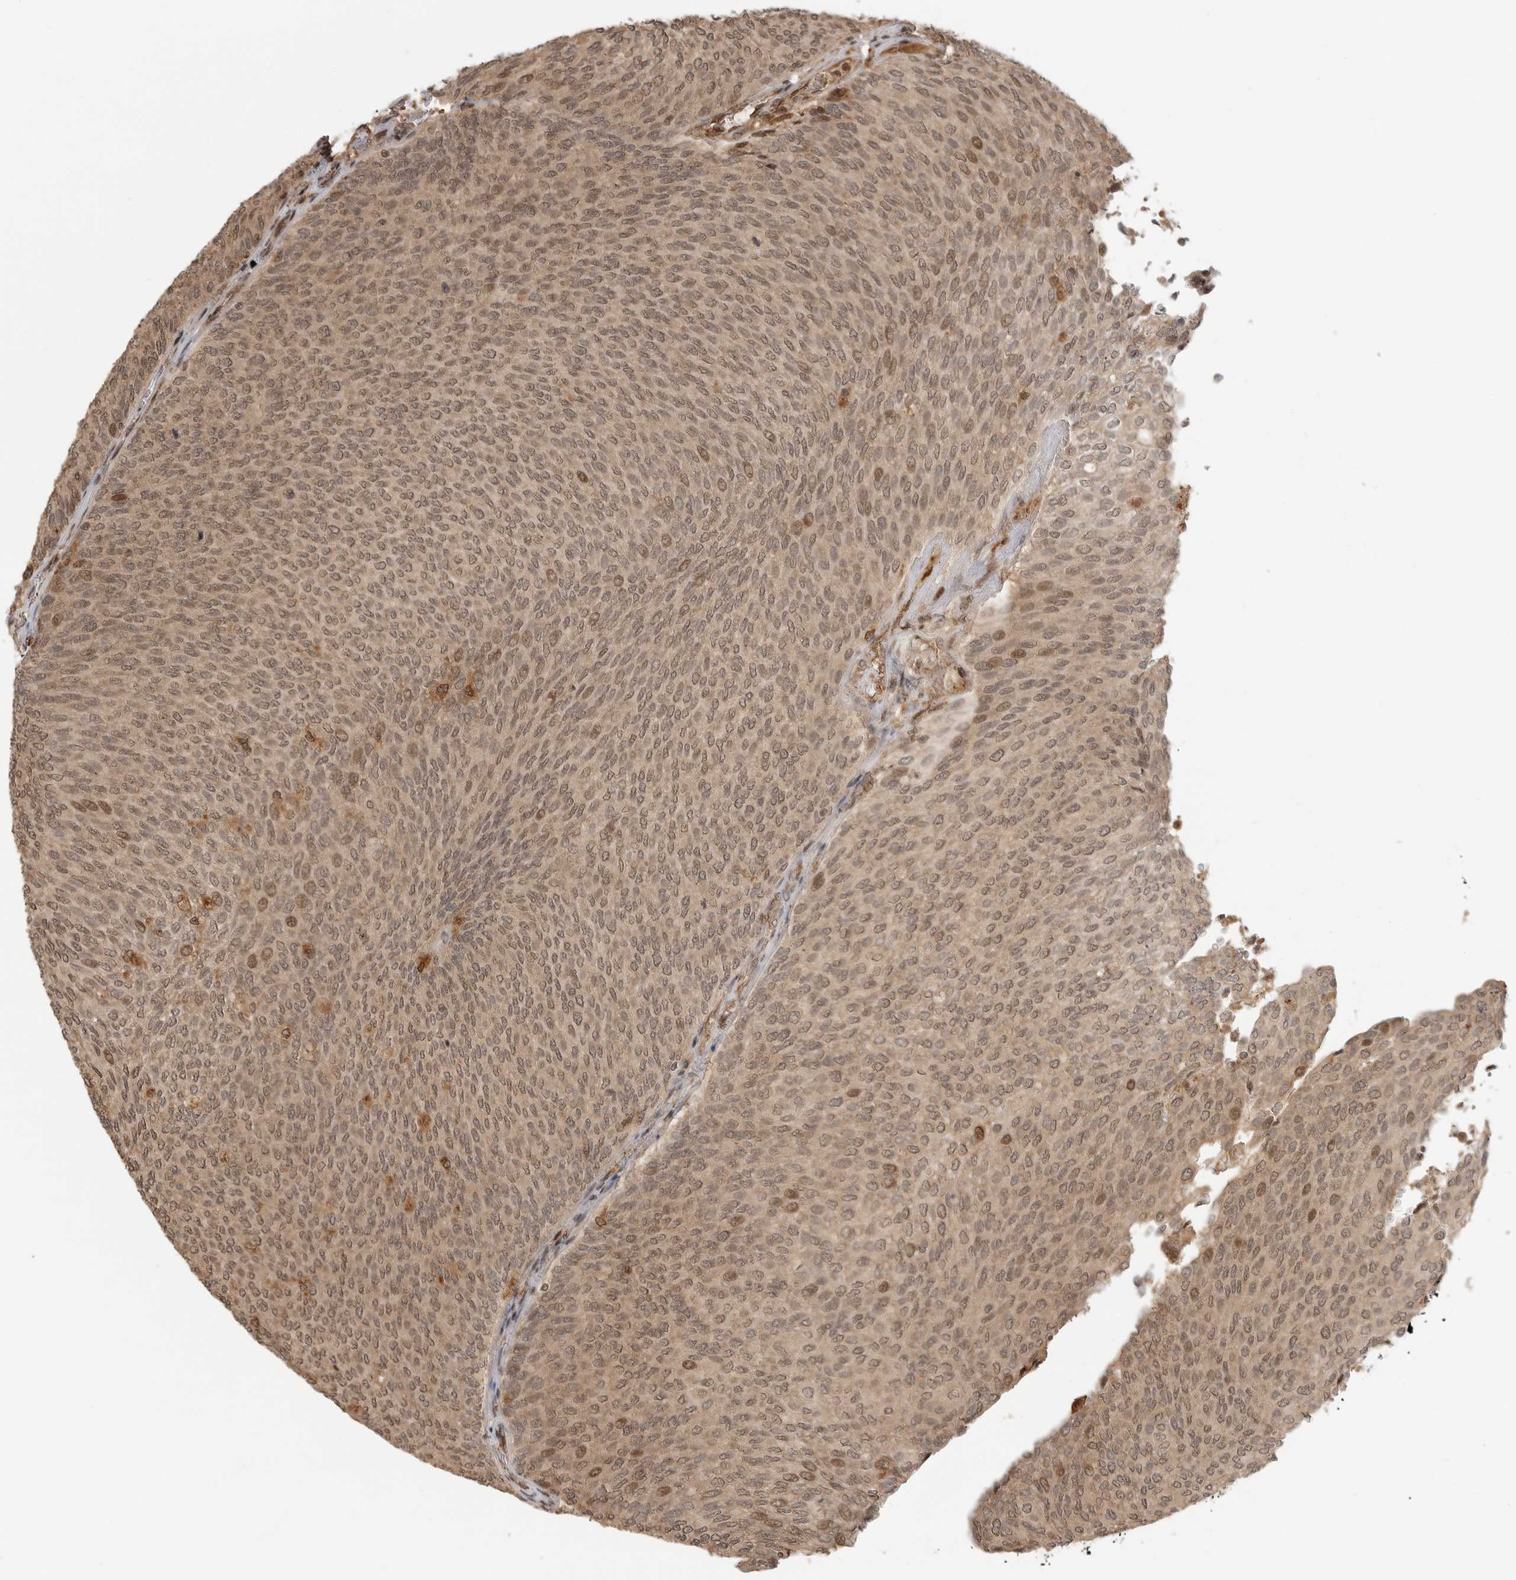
{"staining": {"intensity": "weak", "quantity": ">75%", "location": "cytoplasmic/membranous,nuclear"}, "tissue": "urothelial cancer", "cell_type": "Tumor cells", "image_type": "cancer", "snomed": [{"axis": "morphology", "description": "Urothelial carcinoma, Low grade"}, {"axis": "topography", "description": "Urinary bladder"}], "caption": "Immunohistochemical staining of urothelial cancer demonstrates weak cytoplasmic/membranous and nuclear protein expression in approximately >75% of tumor cells.", "gene": "BMP2K", "patient": {"sex": "female", "age": 79}}